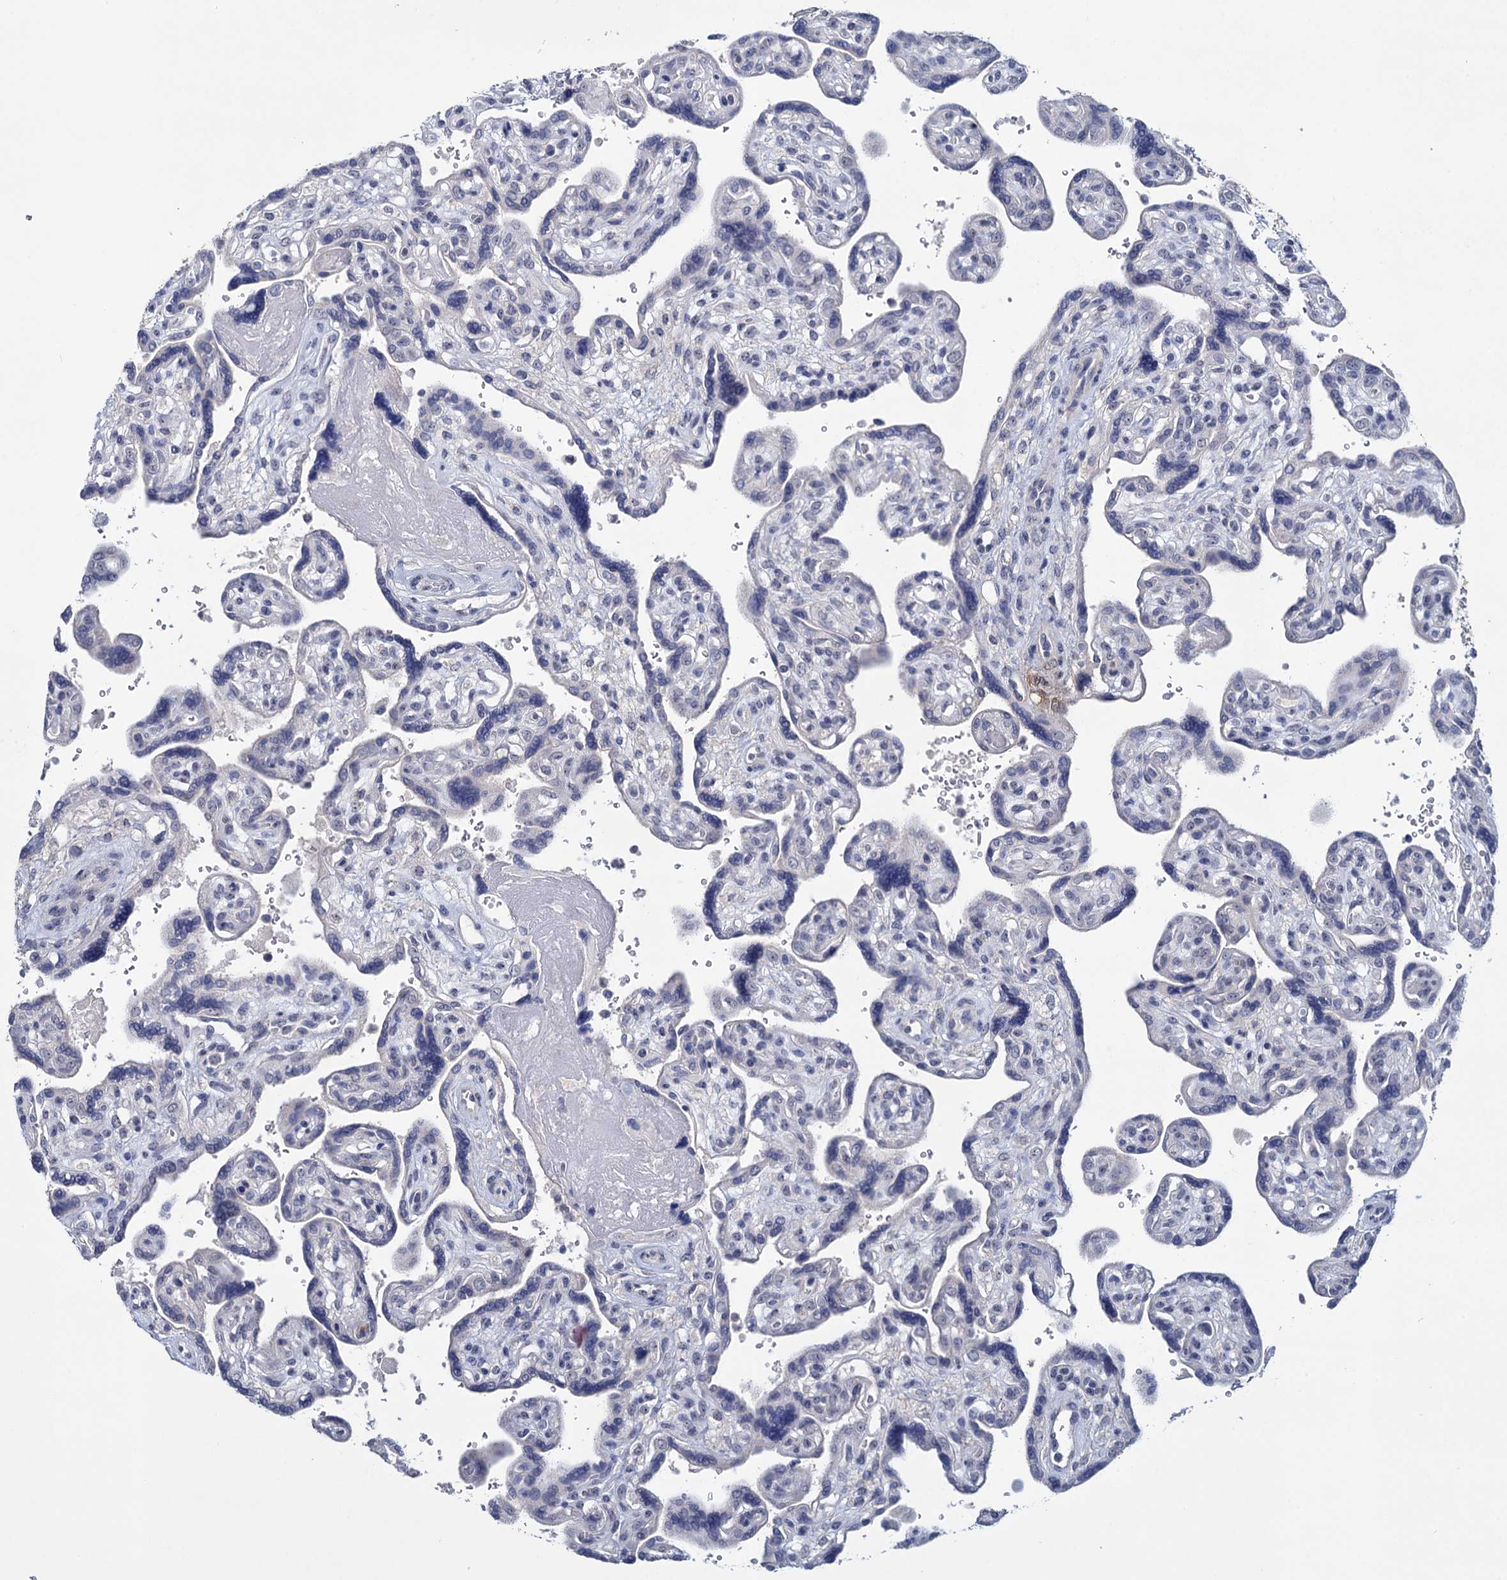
{"staining": {"intensity": "negative", "quantity": "none", "location": "none"}, "tissue": "placenta", "cell_type": "Trophoblastic cells", "image_type": "normal", "snomed": [{"axis": "morphology", "description": "Normal tissue, NOS"}, {"axis": "topography", "description": "Placenta"}], "caption": "Immunohistochemistry (IHC) photomicrograph of normal human placenta stained for a protein (brown), which exhibits no staining in trophoblastic cells.", "gene": "SFN", "patient": {"sex": "female", "age": 39}}